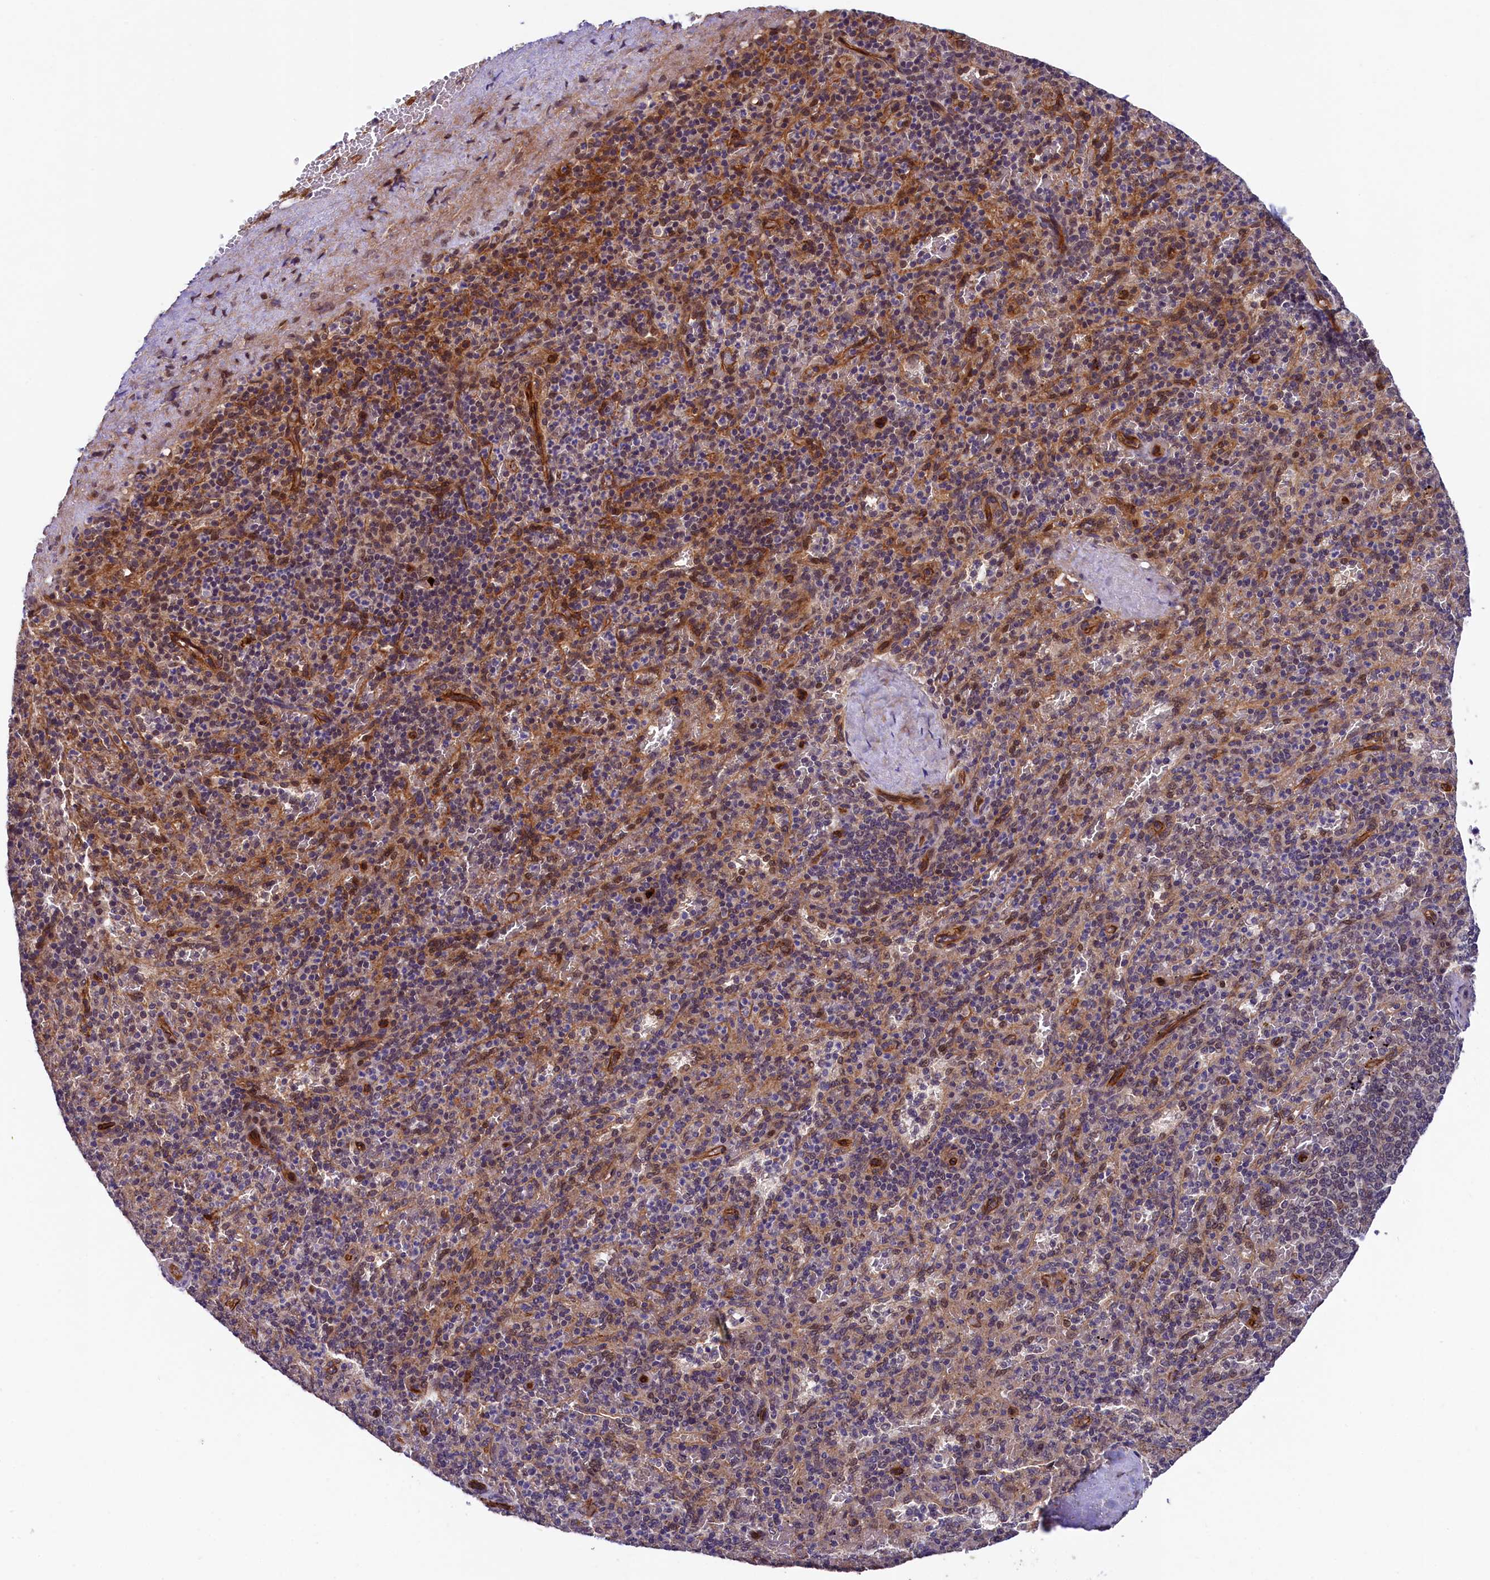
{"staining": {"intensity": "moderate", "quantity": "<25%", "location": "cytoplasmic/membranous"}, "tissue": "spleen", "cell_type": "Cells in red pulp", "image_type": "normal", "snomed": [{"axis": "morphology", "description": "Normal tissue, NOS"}, {"axis": "topography", "description": "Spleen"}], "caption": "Immunohistochemical staining of normal human spleen shows moderate cytoplasmic/membranous protein positivity in approximately <25% of cells in red pulp. The protein of interest is stained brown, and the nuclei are stained in blue (DAB IHC with brightfield microscopy, high magnification).", "gene": "ARL14EP", "patient": {"sex": "male", "age": 82}}